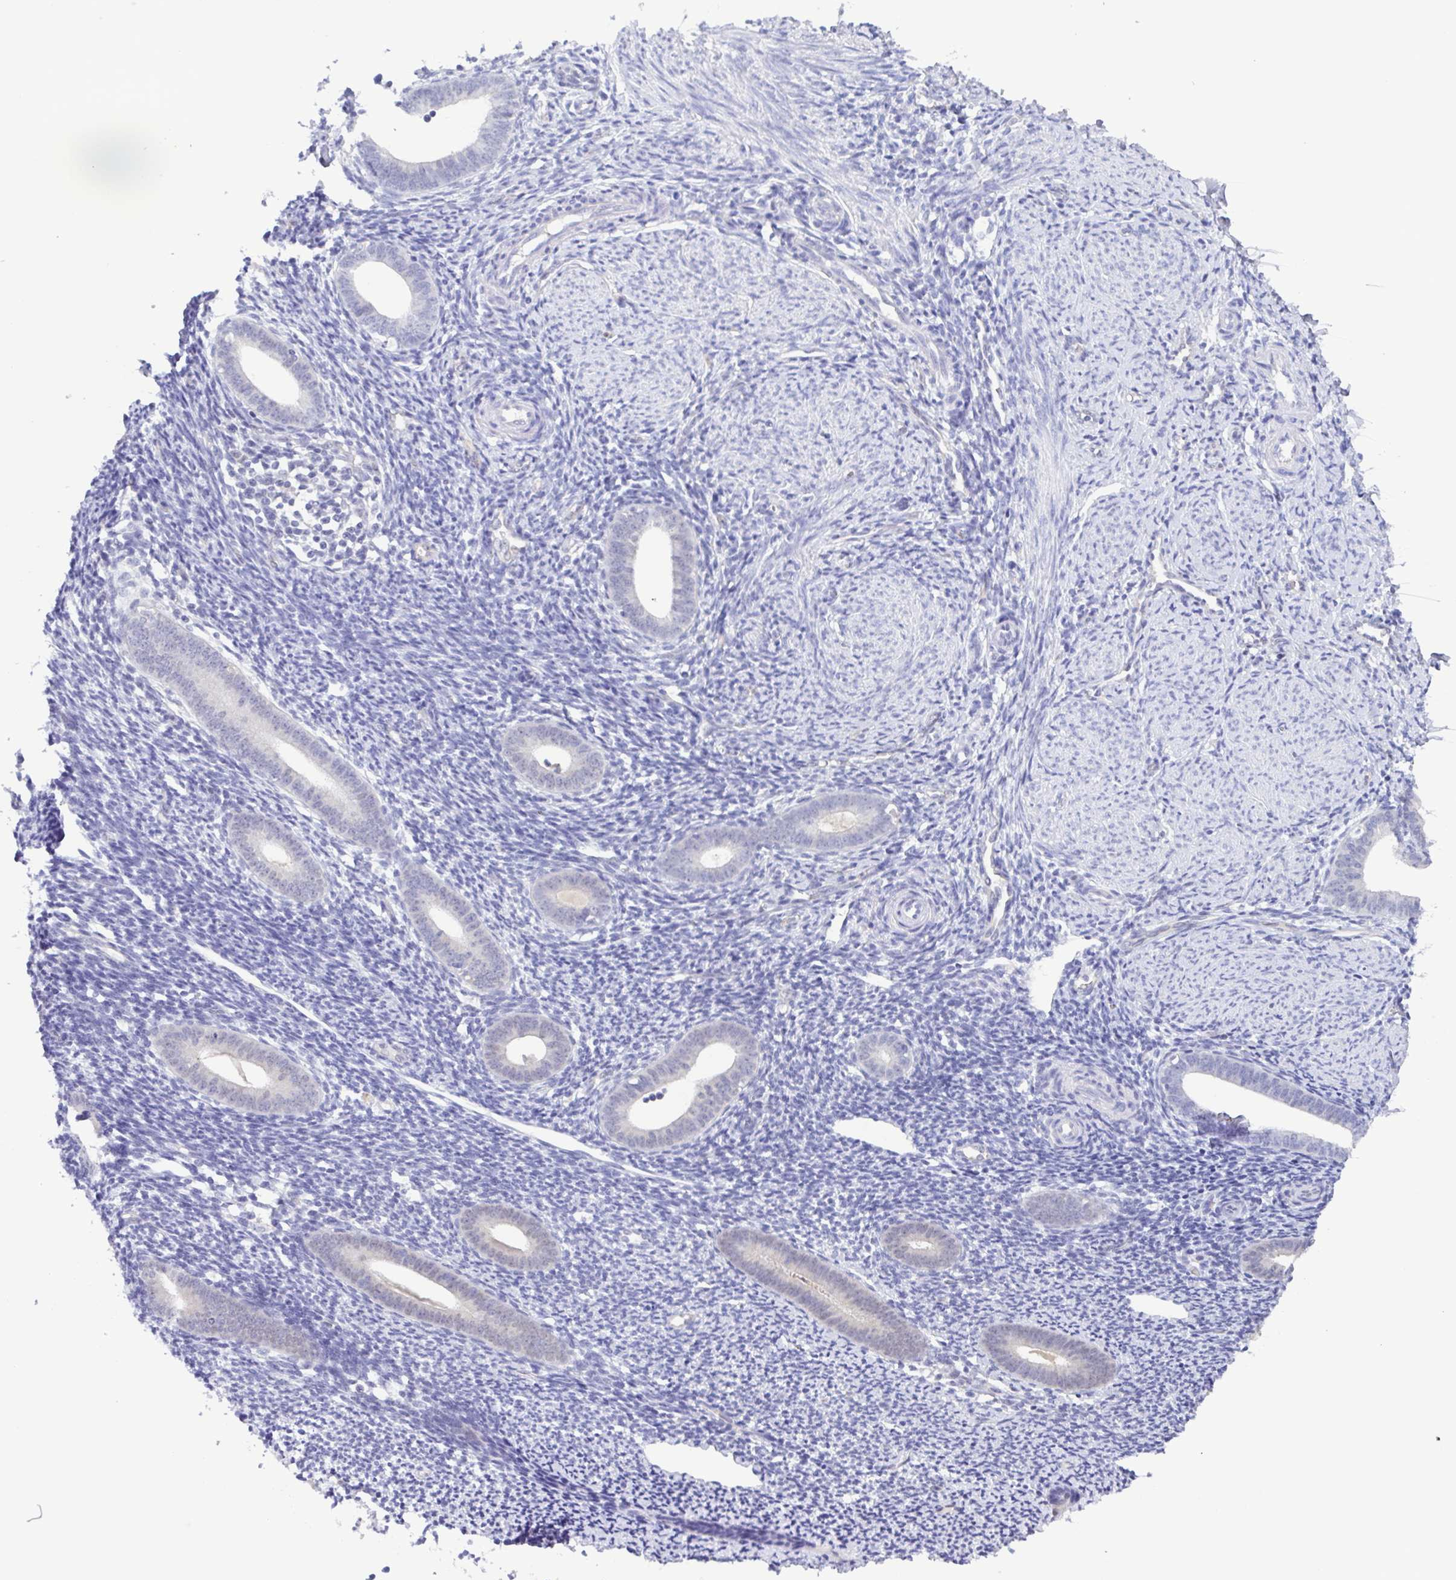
{"staining": {"intensity": "negative", "quantity": "none", "location": "none"}, "tissue": "endometrium", "cell_type": "Cells in endometrial stroma", "image_type": "normal", "snomed": [{"axis": "morphology", "description": "Normal tissue, NOS"}, {"axis": "topography", "description": "Endometrium"}], "caption": "Micrograph shows no significant protein positivity in cells in endometrial stroma of normal endometrium. (DAB immunohistochemistry (IHC) with hematoxylin counter stain).", "gene": "LDHC", "patient": {"sex": "female", "age": 39}}